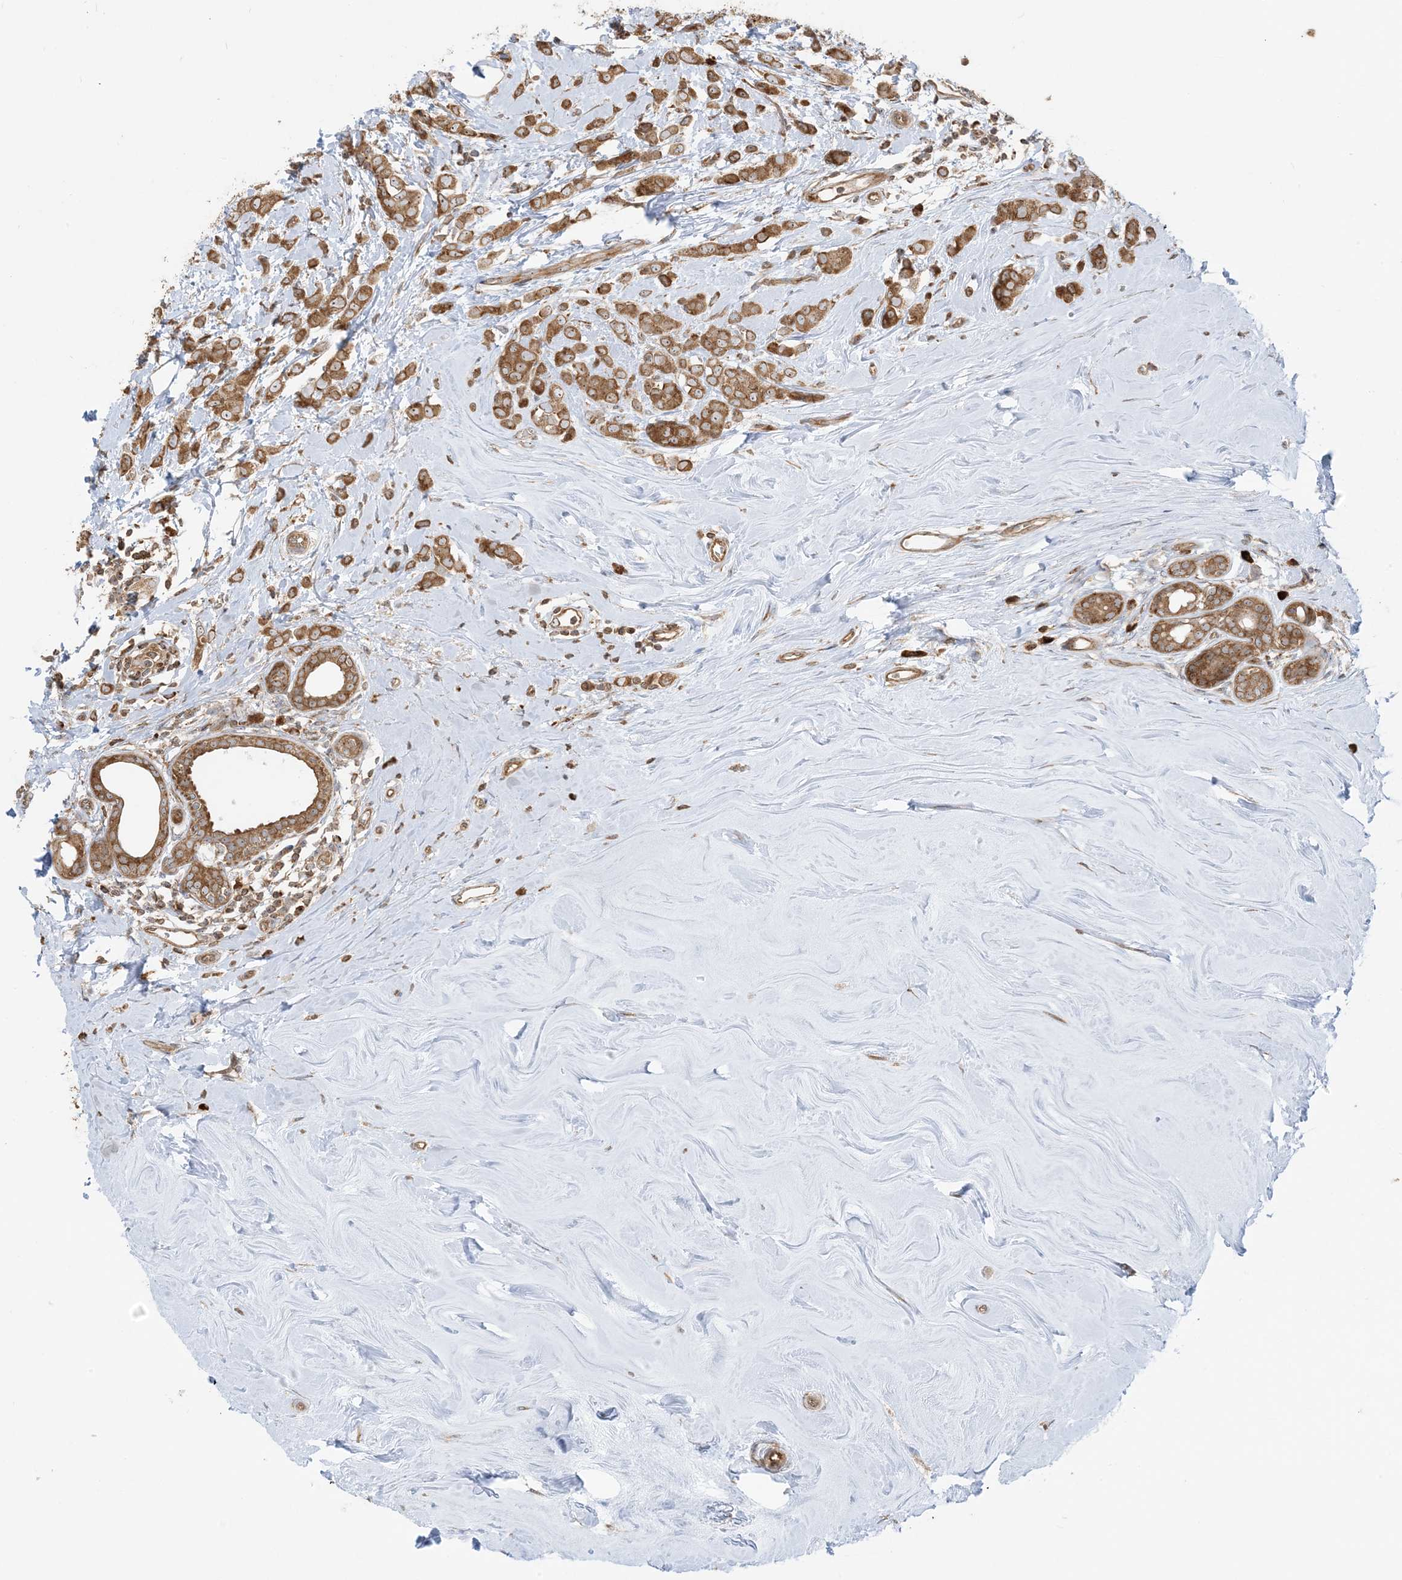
{"staining": {"intensity": "moderate", "quantity": ">75%", "location": "cytoplasmic/membranous,nuclear"}, "tissue": "breast cancer", "cell_type": "Tumor cells", "image_type": "cancer", "snomed": [{"axis": "morphology", "description": "Lobular carcinoma"}, {"axis": "topography", "description": "Breast"}], "caption": "Immunohistochemistry of lobular carcinoma (breast) demonstrates medium levels of moderate cytoplasmic/membranous and nuclear positivity in approximately >75% of tumor cells. (Stains: DAB in brown, nuclei in blue, Microscopy: brightfield microscopy at high magnification).", "gene": "SRP72", "patient": {"sex": "female", "age": 47}}